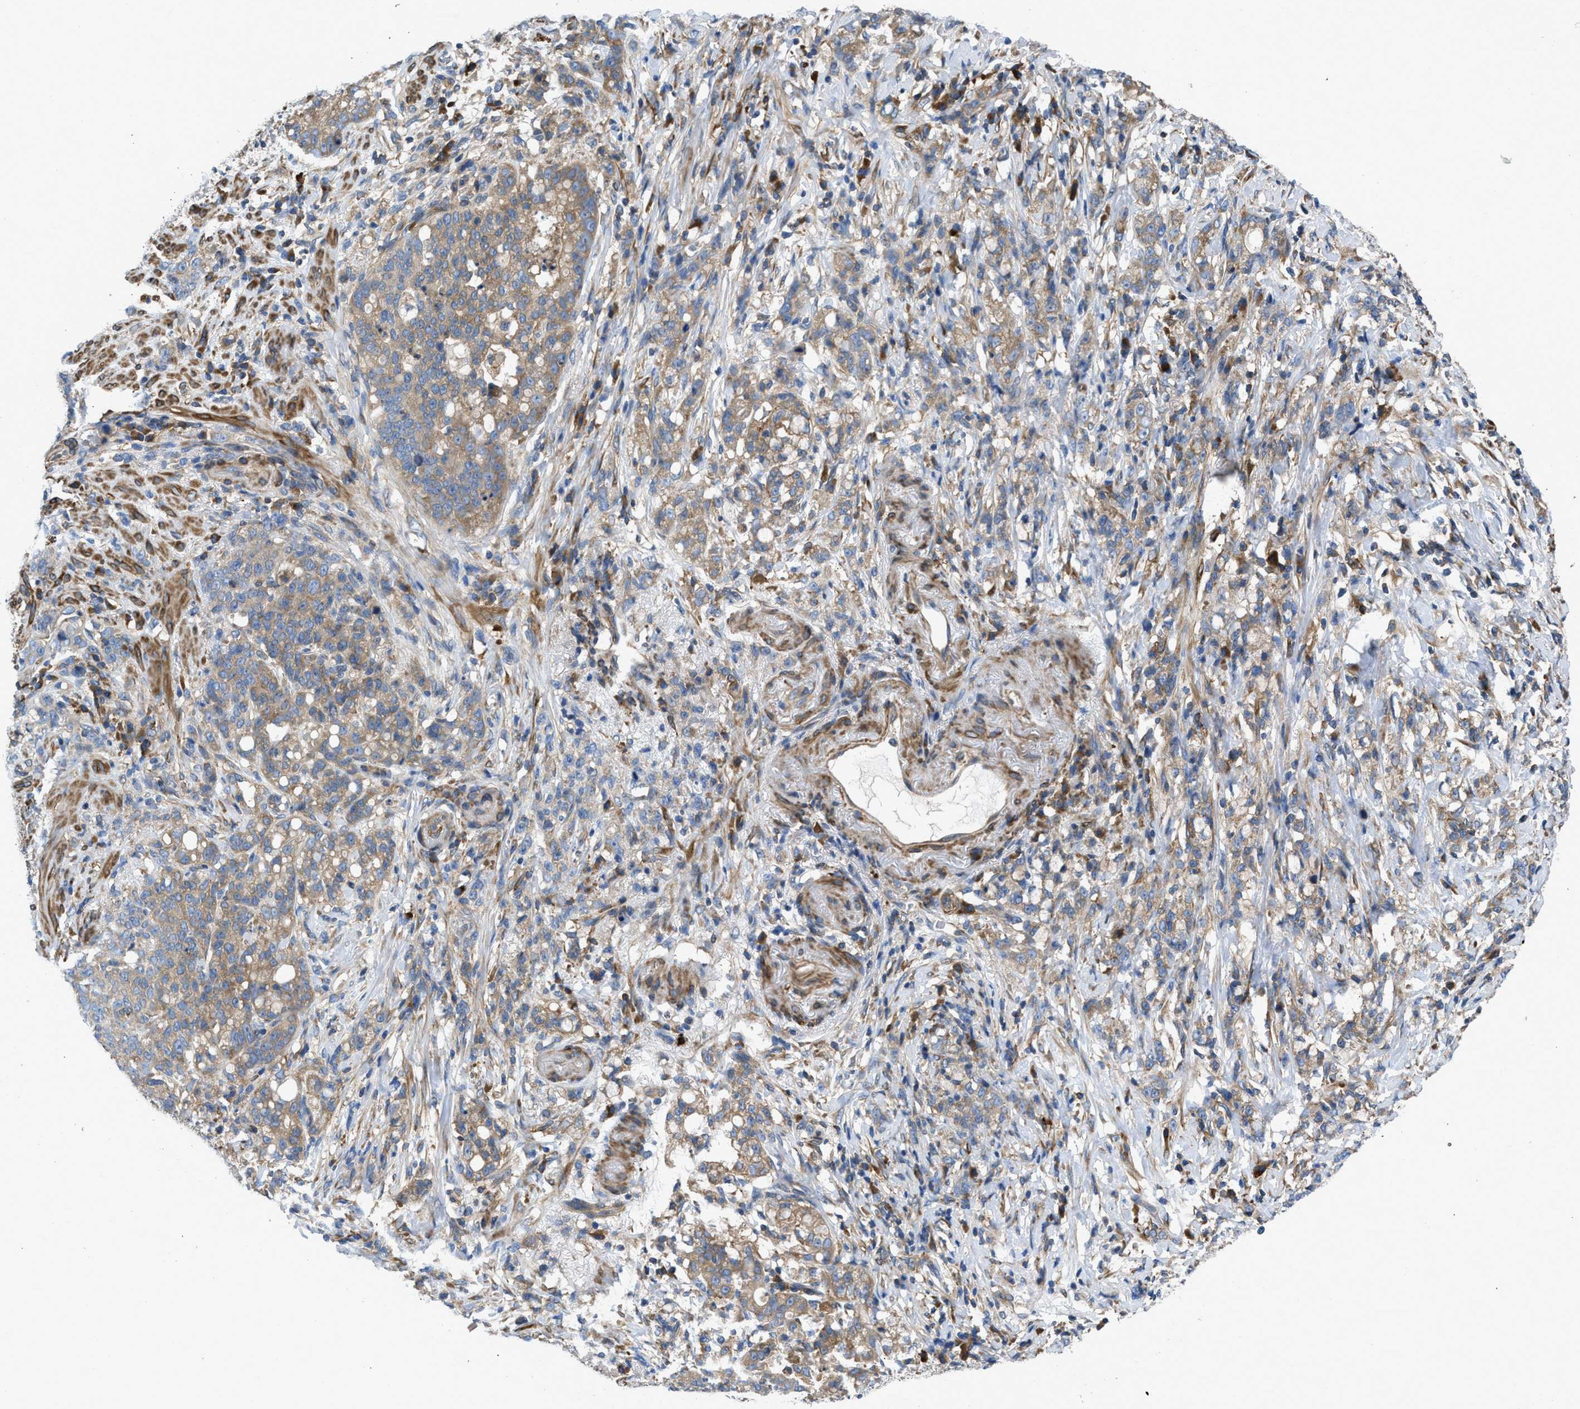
{"staining": {"intensity": "moderate", "quantity": ">75%", "location": "cytoplasmic/membranous"}, "tissue": "stomach cancer", "cell_type": "Tumor cells", "image_type": "cancer", "snomed": [{"axis": "morphology", "description": "Adenocarcinoma, NOS"}, {"axis": "topography", "description": "Stomach, lower"}], "caption": "This photomicrograph displays IHC staining of stomach cancer, with medium moderate cytoplasmic/membranous staining in about >75% of tumor cells.", "gene": "CHKB", "patient": {"sex": "male", "age": 88}}